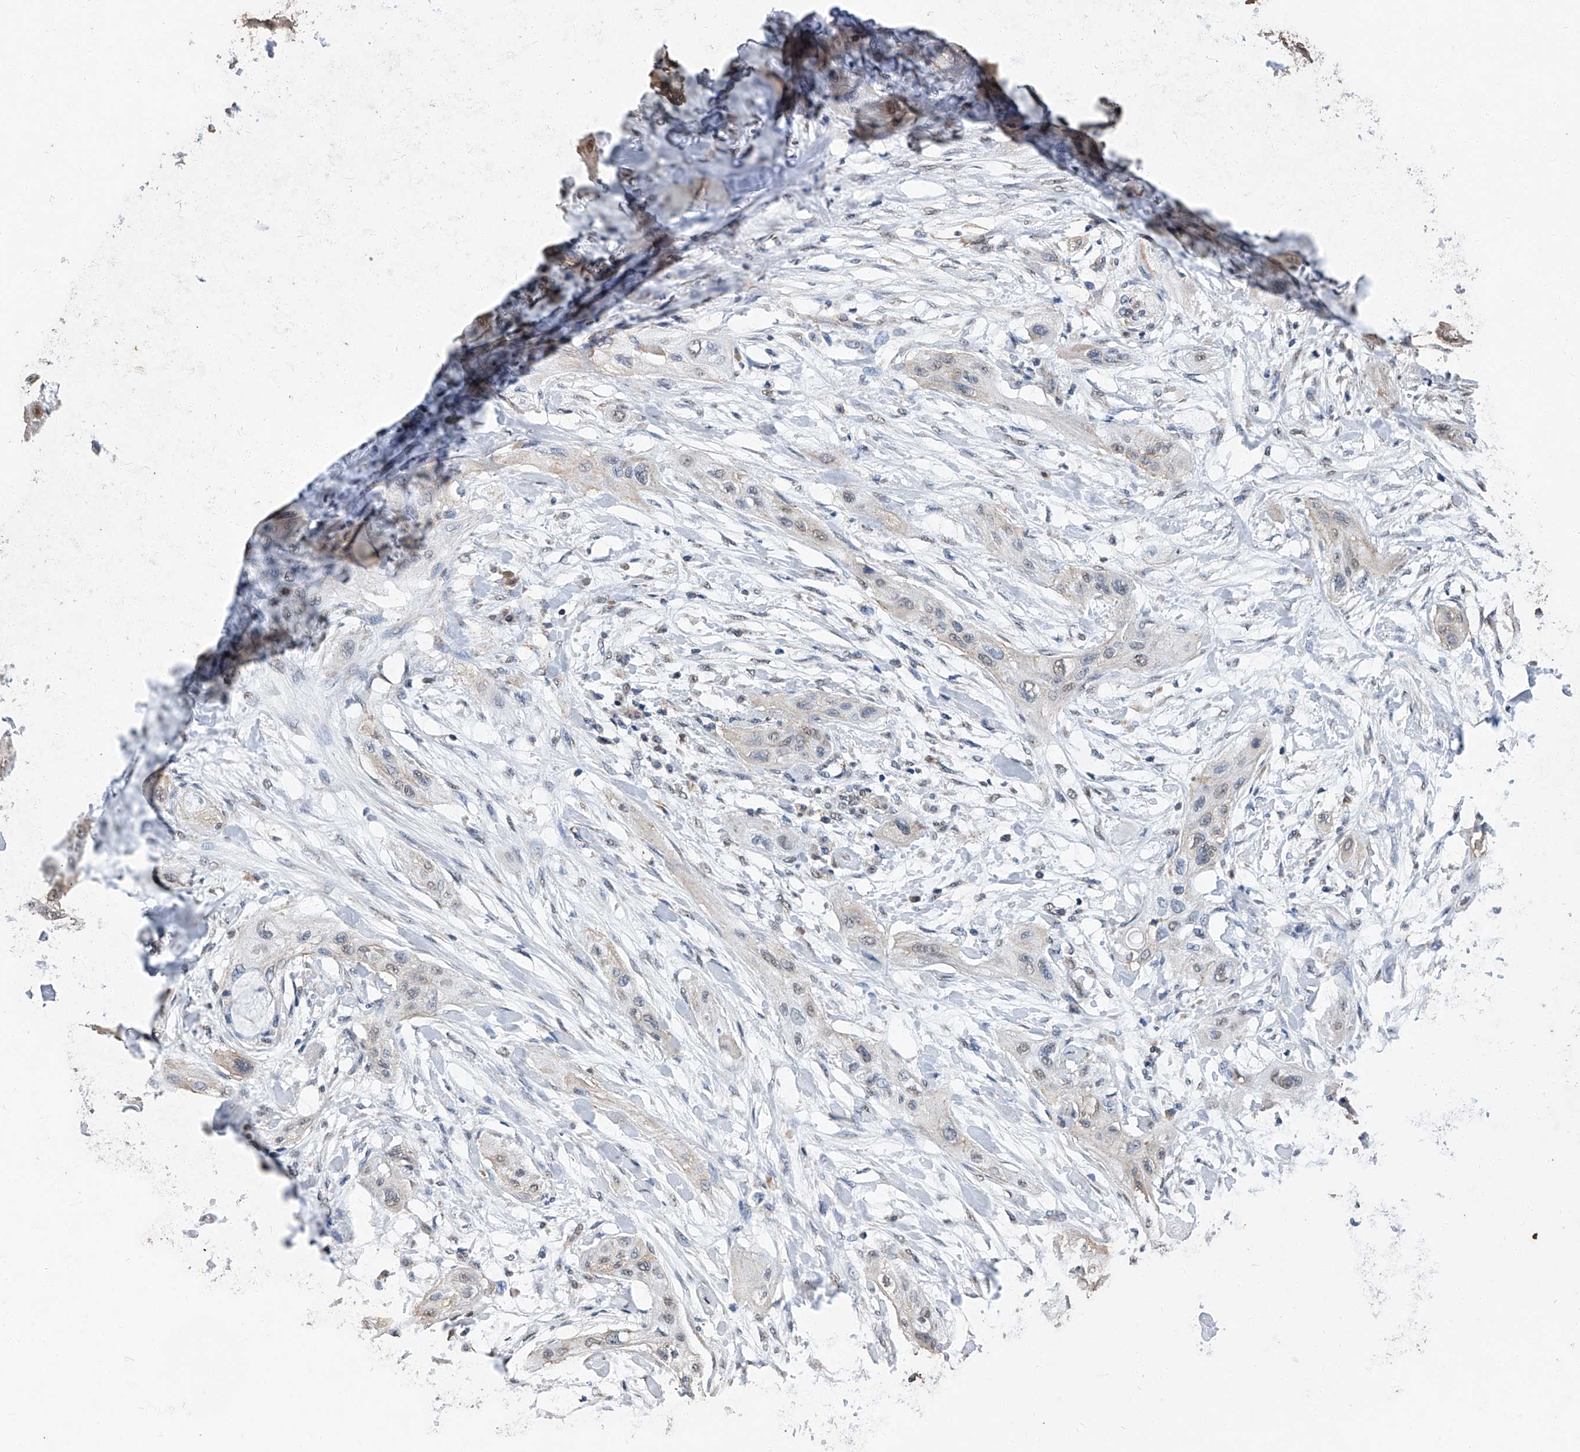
{"staining": {"intensity": "negative", "quantity": "none", "location": "none"}, "tissue": "lung cancer", "cell_type": "Tumor cells", "image_type": "cancer", "snomed": [{"axis": "morphology", "description": "Squamous cell carcinoma, NOS"}, {"axis": "topography", "description": "Lung"}], "caption": "This is an immunohistochemistry histopathology image of squamous cell carcinoma (lung). There is no positivity in tumor cells.", "gene": "STARD7", "patient": {"sex": "female", "age": 47}}